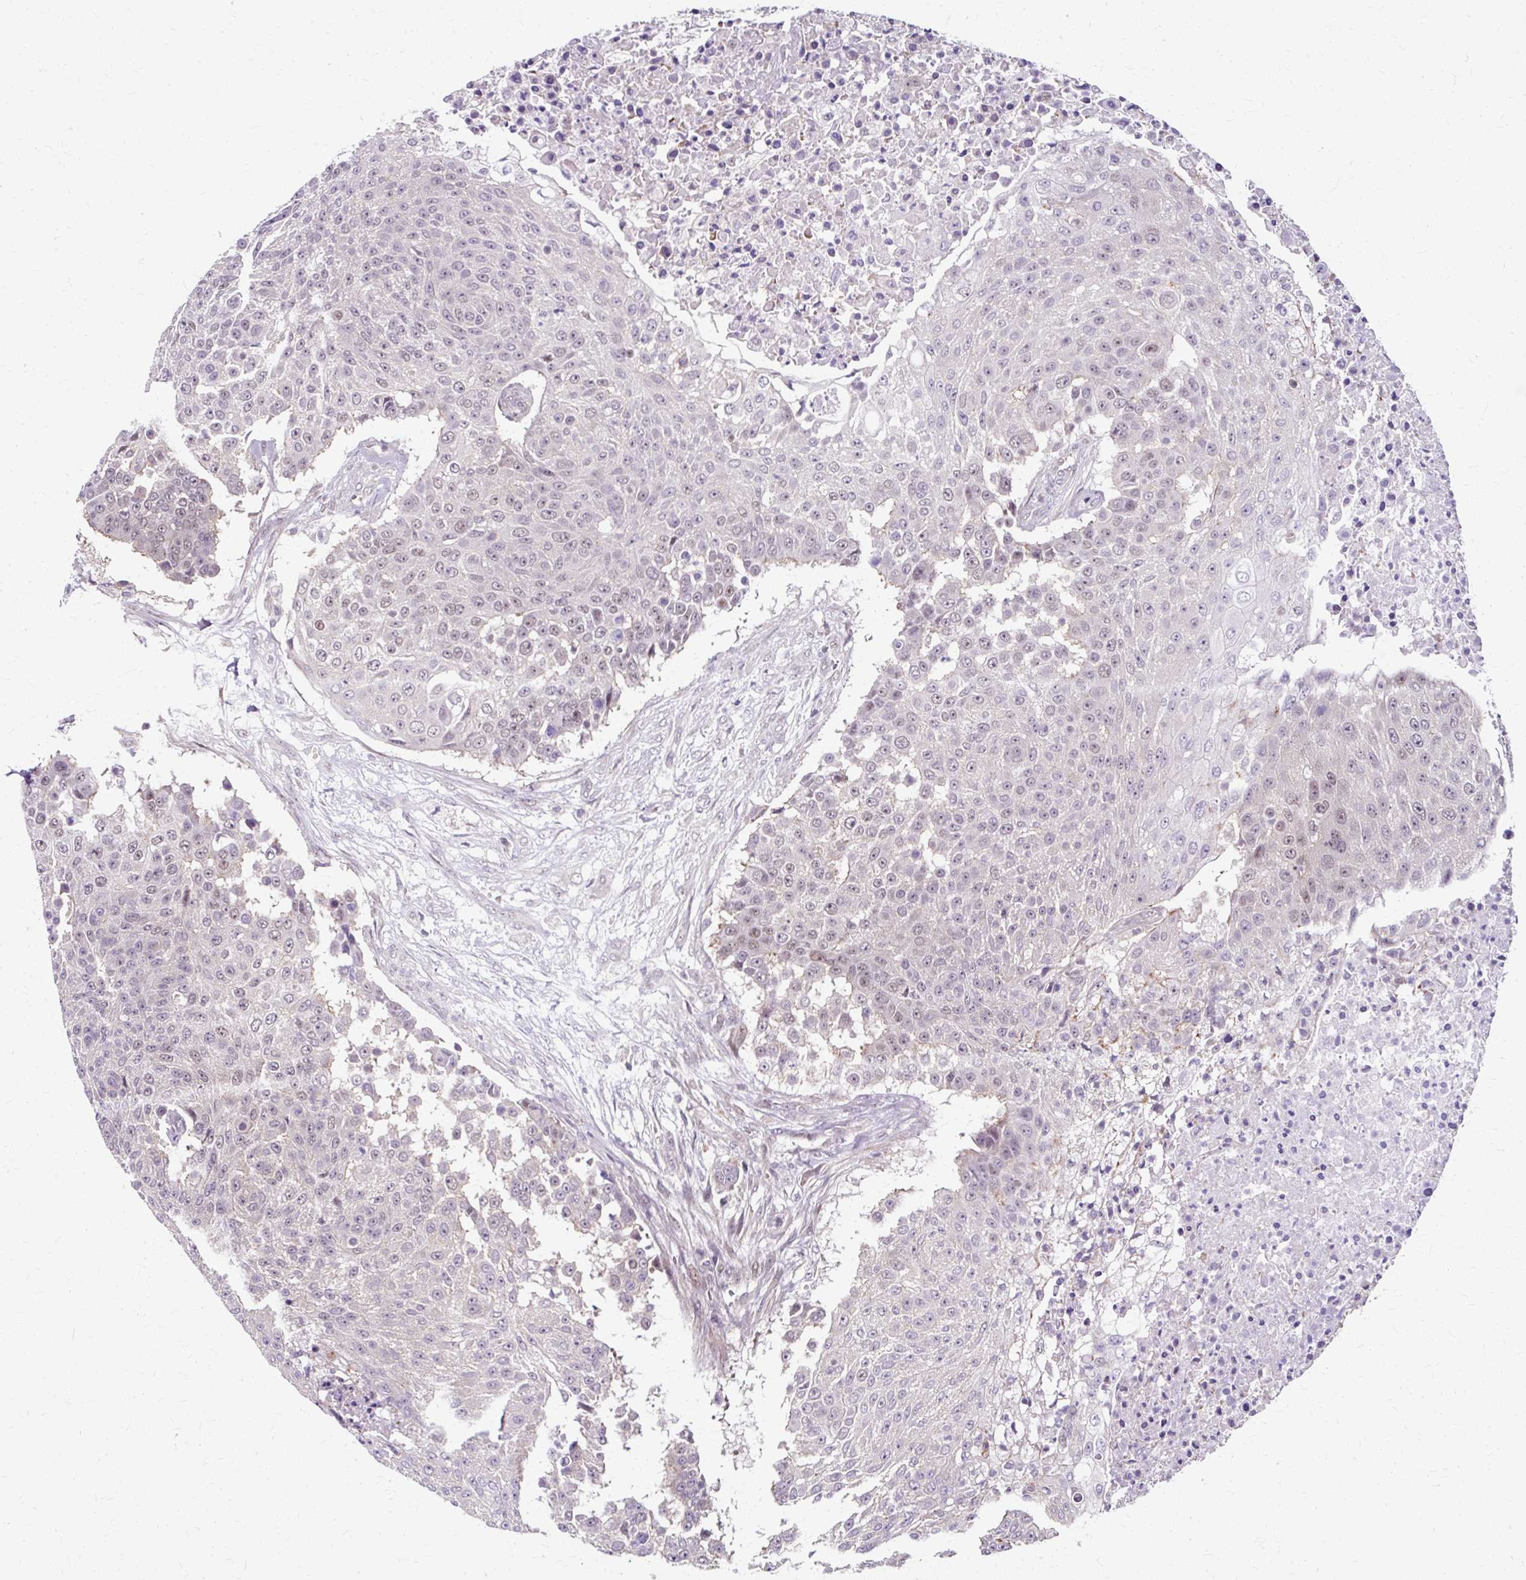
{"staining": {"intensity": "weak", "quantity": "<25%", "location": "nuclear"}, "tissue": "urothelial cancer", "cell_type": "Tumor cells", "image_type": "cancer", "snomed": [{"axis": "morphology", "description": "Urothelial carcinoma, High grade"}, {"axis": "topography", "description": "Urinary bladder"}], "caption": "DAB immunohistochemical staining of human urothelial cancer displays no significant expression in tumor cells. (Stains: DAB (3,3'-diaminobenzidine) immunohistochemistry (IHC) with hematoxylin counter stain, Microscopy: brightfield microscopy at high magnification).", "gene": "ZNF555", "patient": {"sex": "female", "age": 63}}